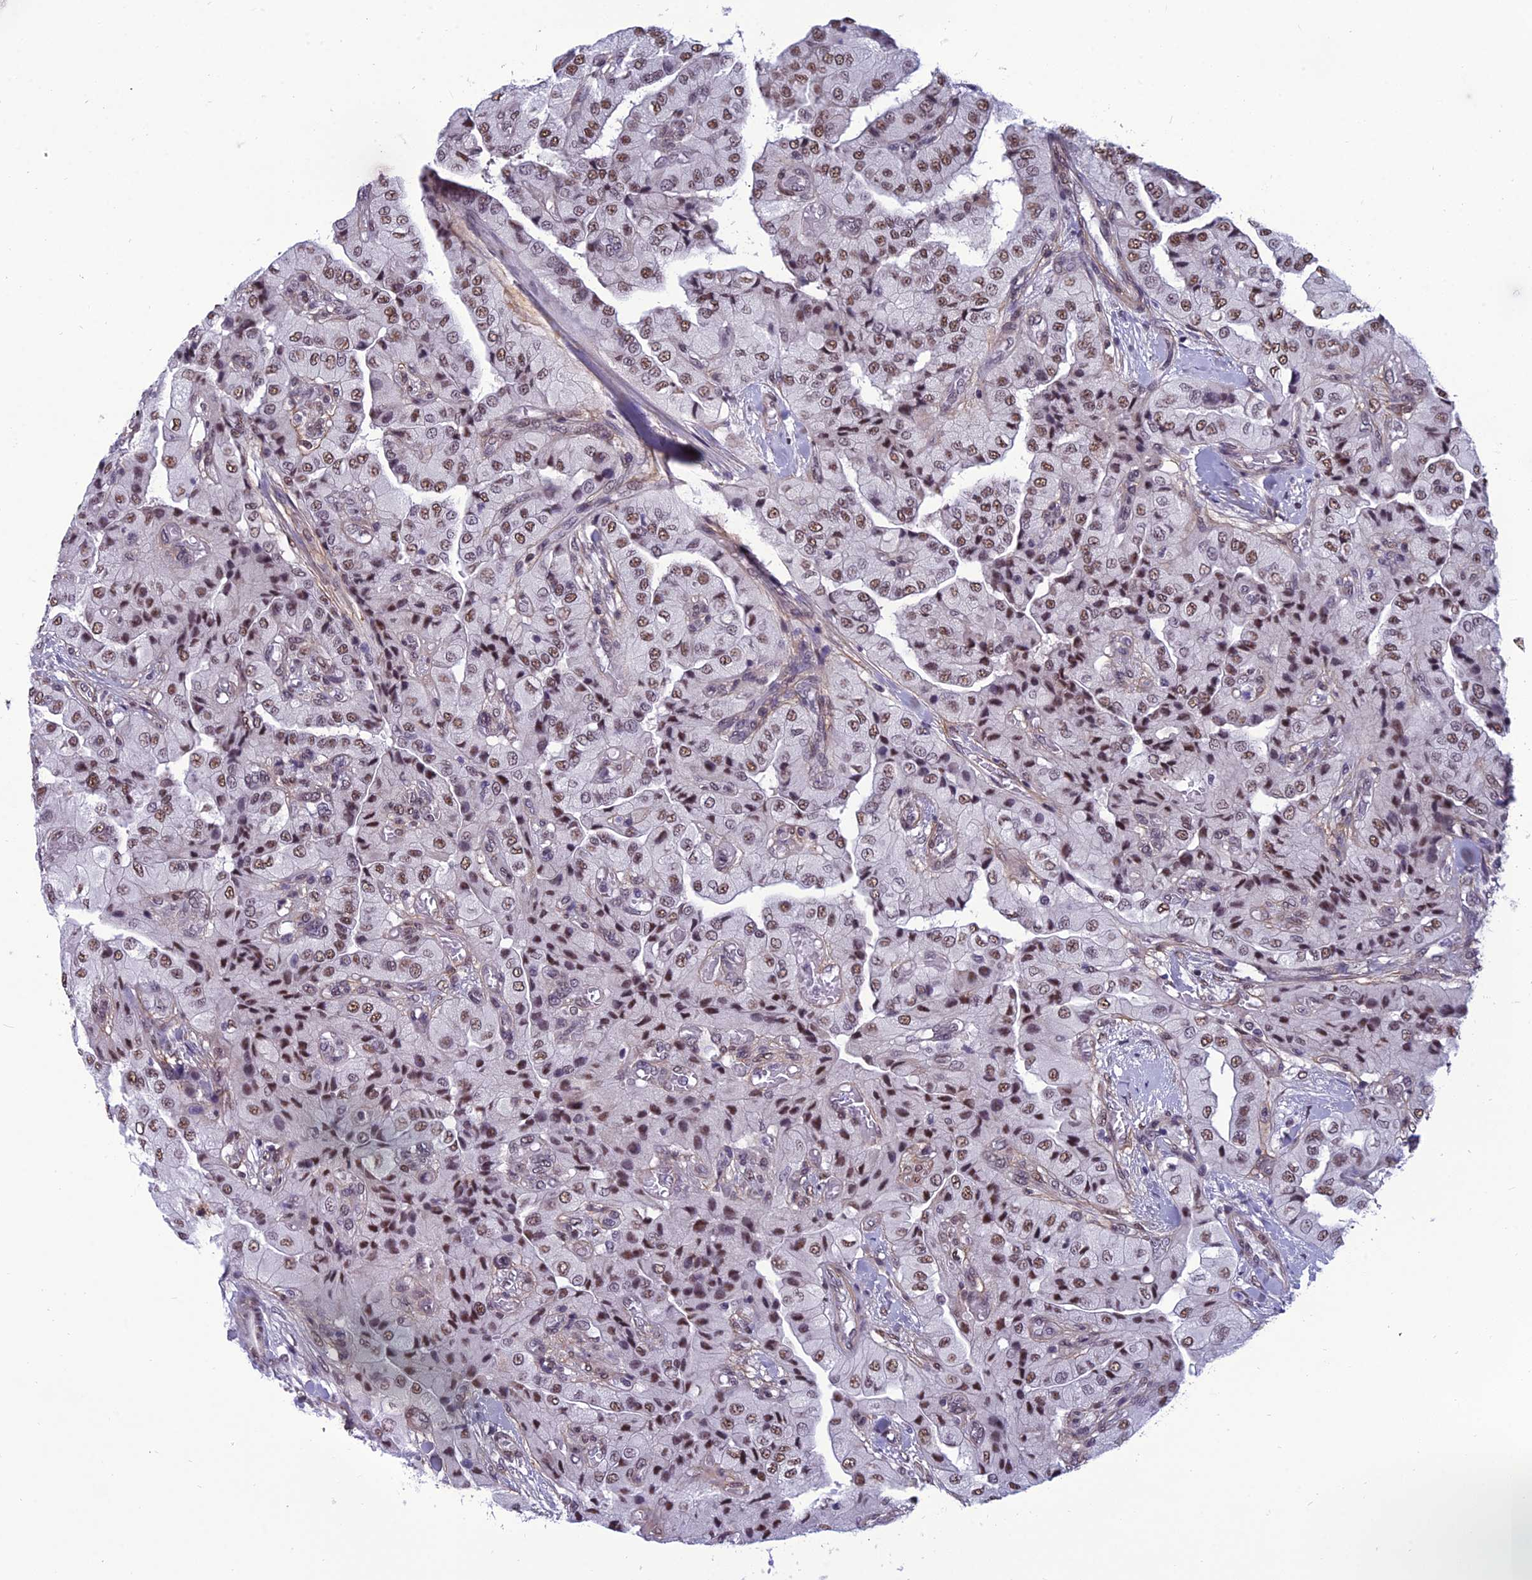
{"staining": {"intensity": "moderate", "quantity": ">75%", "location": "nuclear"}, "tissue": "head and neck cancer", "cell_type": "Tumor cells", "image_type": "cancer", "snomed": [{"axis": "morphology", "description": "Adenocarcinoma, NOS"}, {"axis": "topography", "description": "Head-Neck"}], "caption": "Immunohistochemical staining of adenocarcinoma (head and neck) displays medium levels of moderate nuclear staining in approximately >75% of tumor cells.", "gene": "RSRC1", "patient": {"sex": "male", "age": 66}}